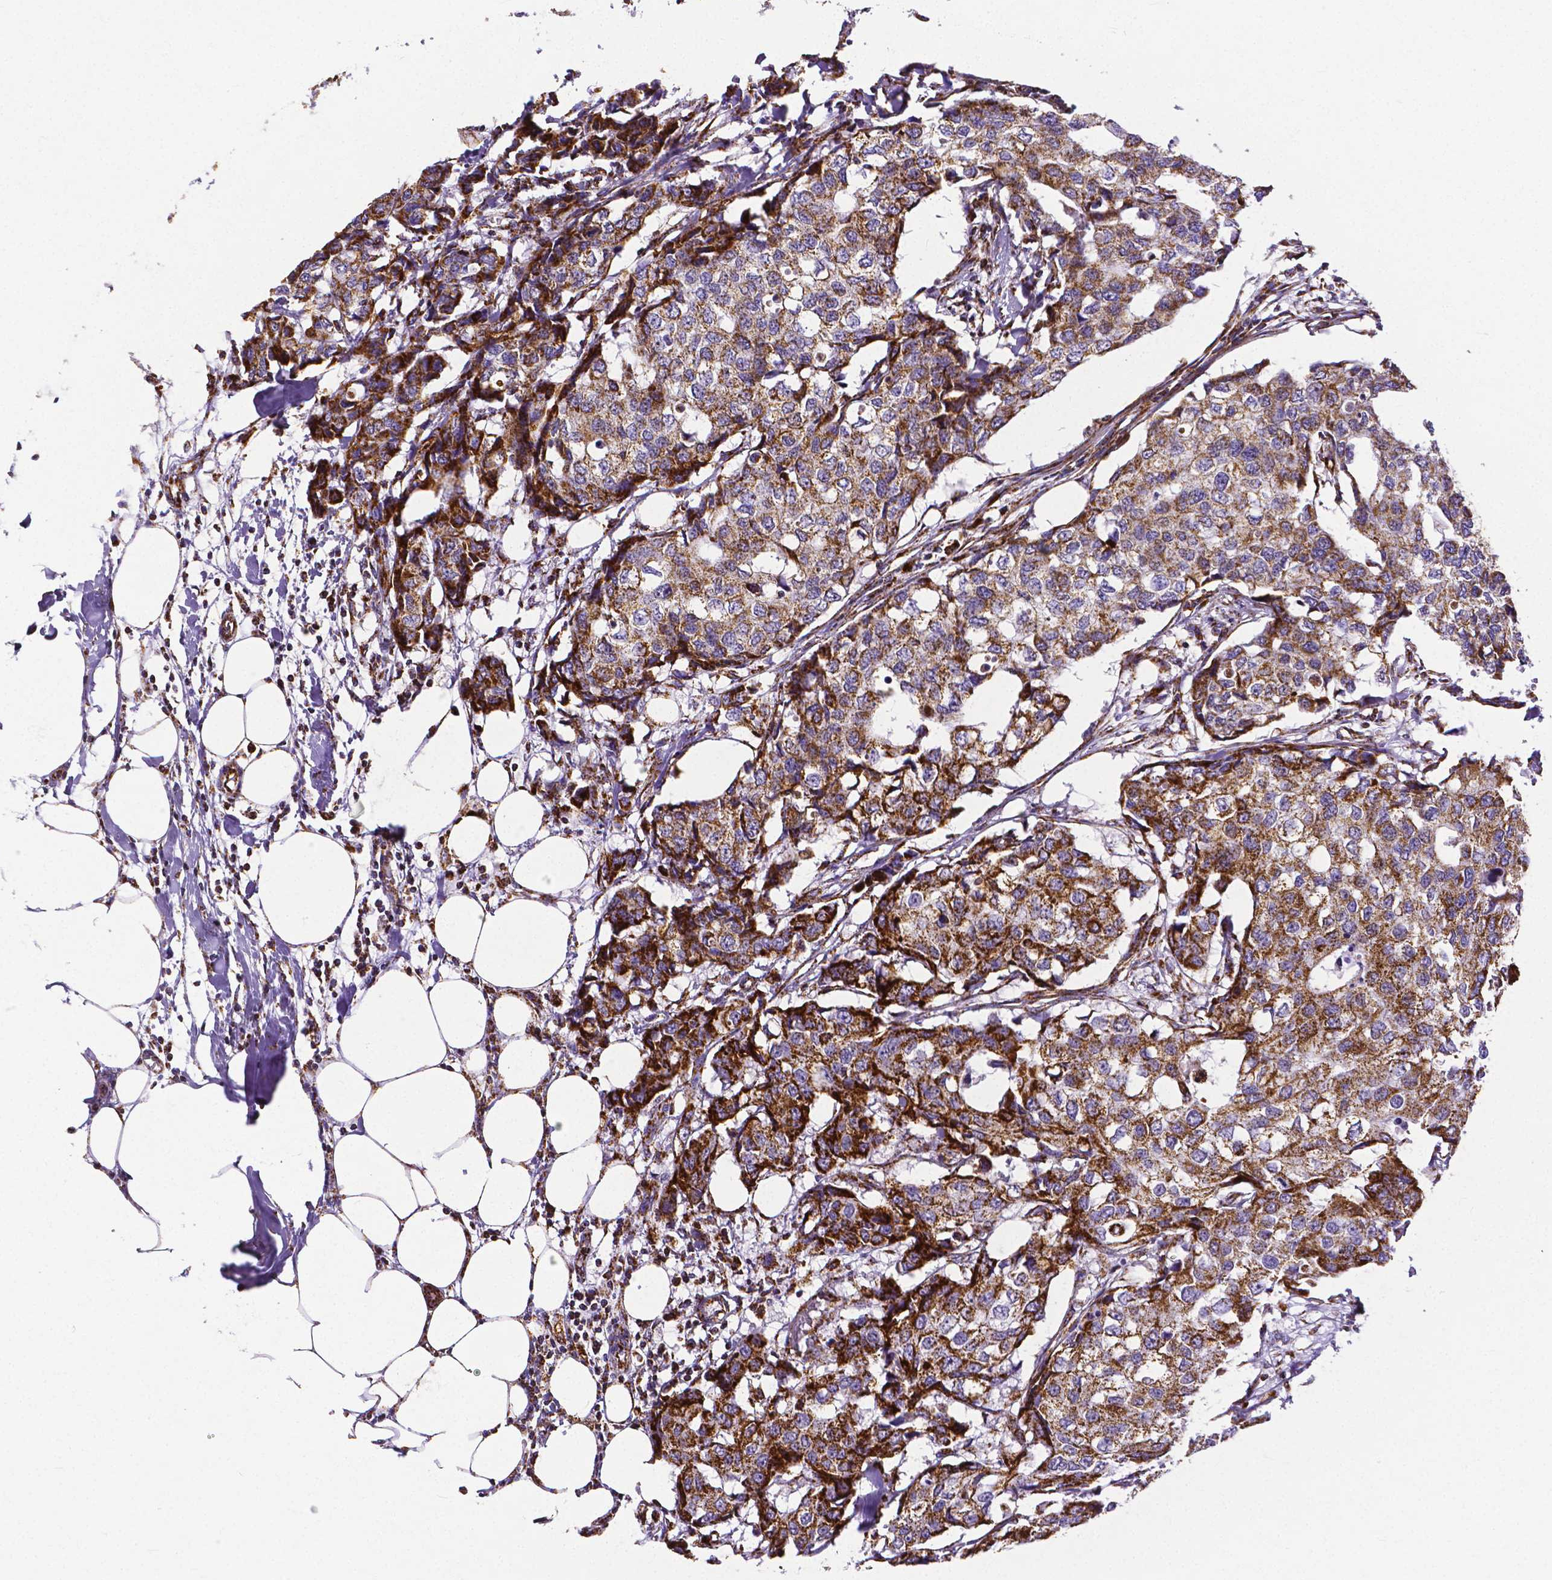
{"staining": {"intensity": "moderate", "quantity": ">75%", "location": "cytoplasmic/membranous"}, "tissue": "breast cancer", "cell_type": "Tumor cells", "image_type": "cancer", "snomed": [{"axis": "morphology", "description": "Duct carcinoma"}, {"axis": "topography", "description": "Breast"}], "caption": "Tumor cells show medium levels of moderate cytoplasmic/membranous staining in about >75% of cells in infiltrating ductal carcinoma (breast).", "gene": "MACC1", "patient": {"sex": "female", "age": 27}}